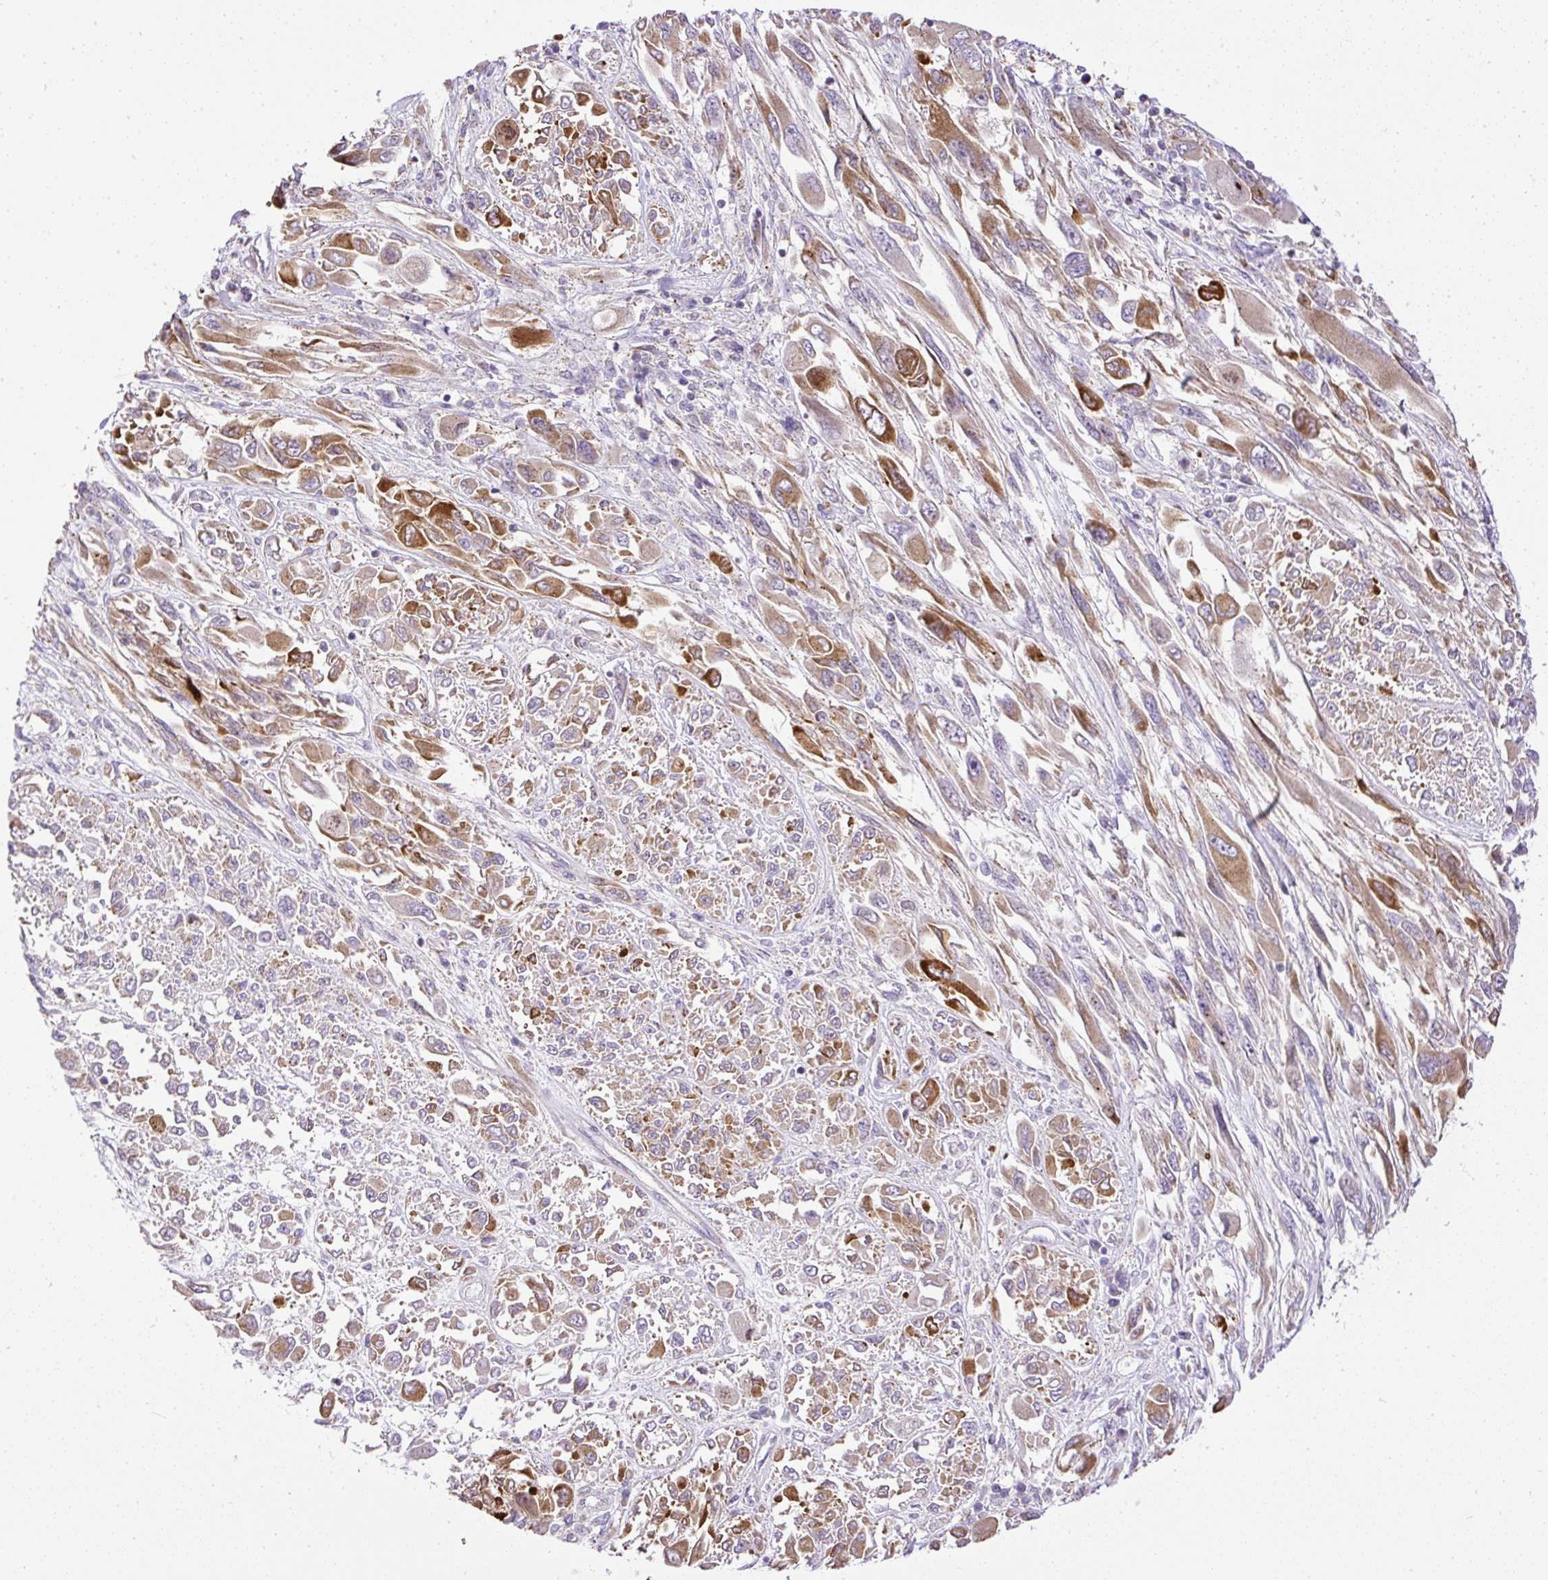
{"staining": {"intensity": "moderate", "quantity": ">75%", "location": "cytoplasmic/membranous"}, "tissue": "melanoma", "cell_type": "Tumor cells", "image_type": "cancer", "snomed": [{"axis": "morphology", "description": "Malignant melanoma, NOS"}, {"axis": "topography", "description": "Skin"}], "caption": "Immunohistochemistry photomicrograph of melanoma stained for a protein (brown), which exhibits medium levels of moderate cytoplasmic/membranous positivity in approximately >75% of tumor cells.", "gene": "CFAP47", "patient": {"sex": "female", "age": 91}}